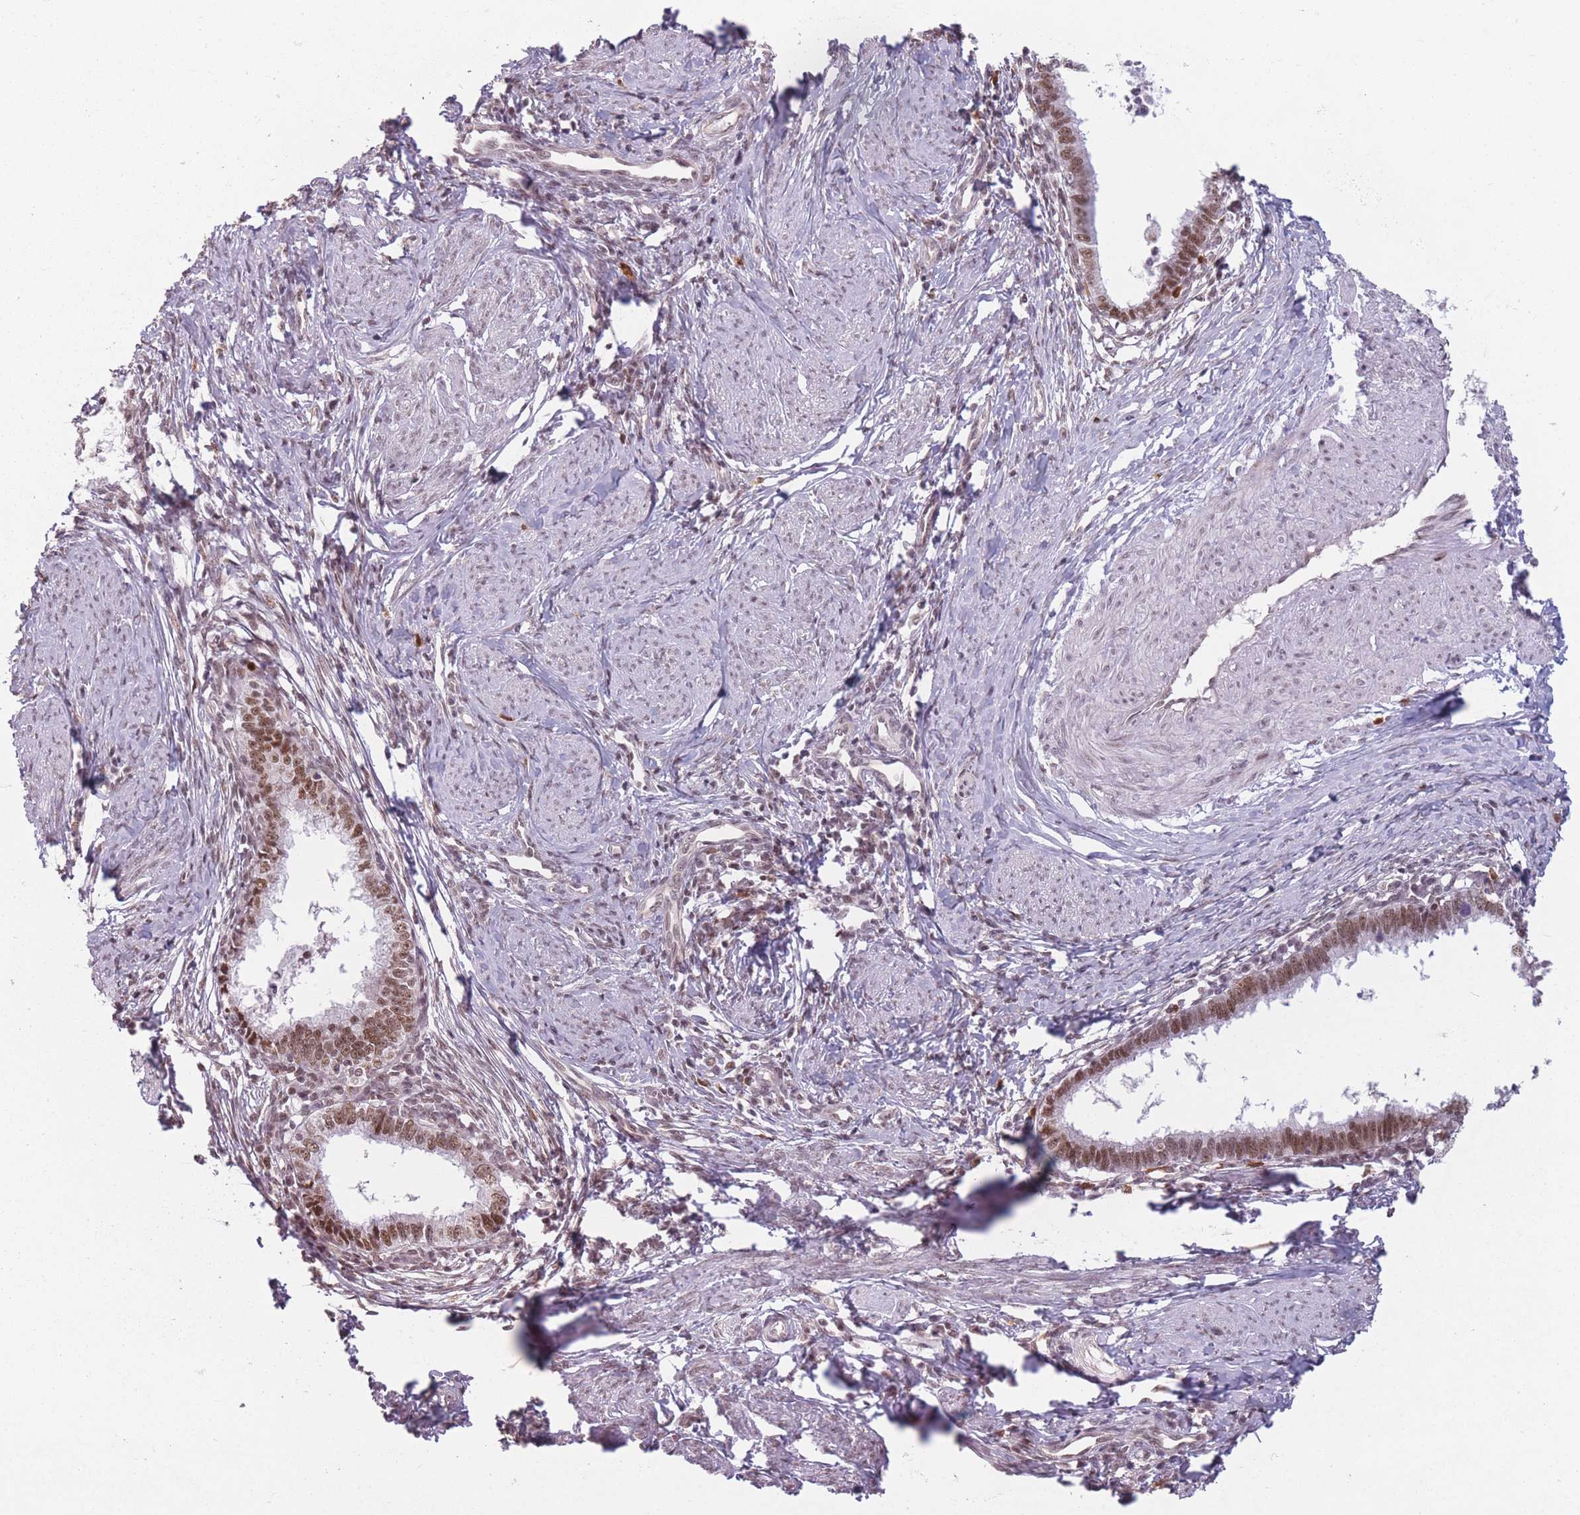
{"staining": {"intensity": "moderate", "quantity": ">75%", "location": "nuclear"}, "tissue": "cervical cancer", "cell_type": "Tumor cells", "image_type": "cancer", "snomed": [{"axis": "morphology", "description": "Adenocarcinoma, NOS"}, {"axis": "topography", "description": "Cervix"}], "caption": "Cervical adenocarcinoma tissue exhibits moderate nuclear staining in approximately >75% of tumor cells, visualized by immunohistochemistry.", "gene": "SUPT6H", "patient": {"sex": "female", "age": 36}}